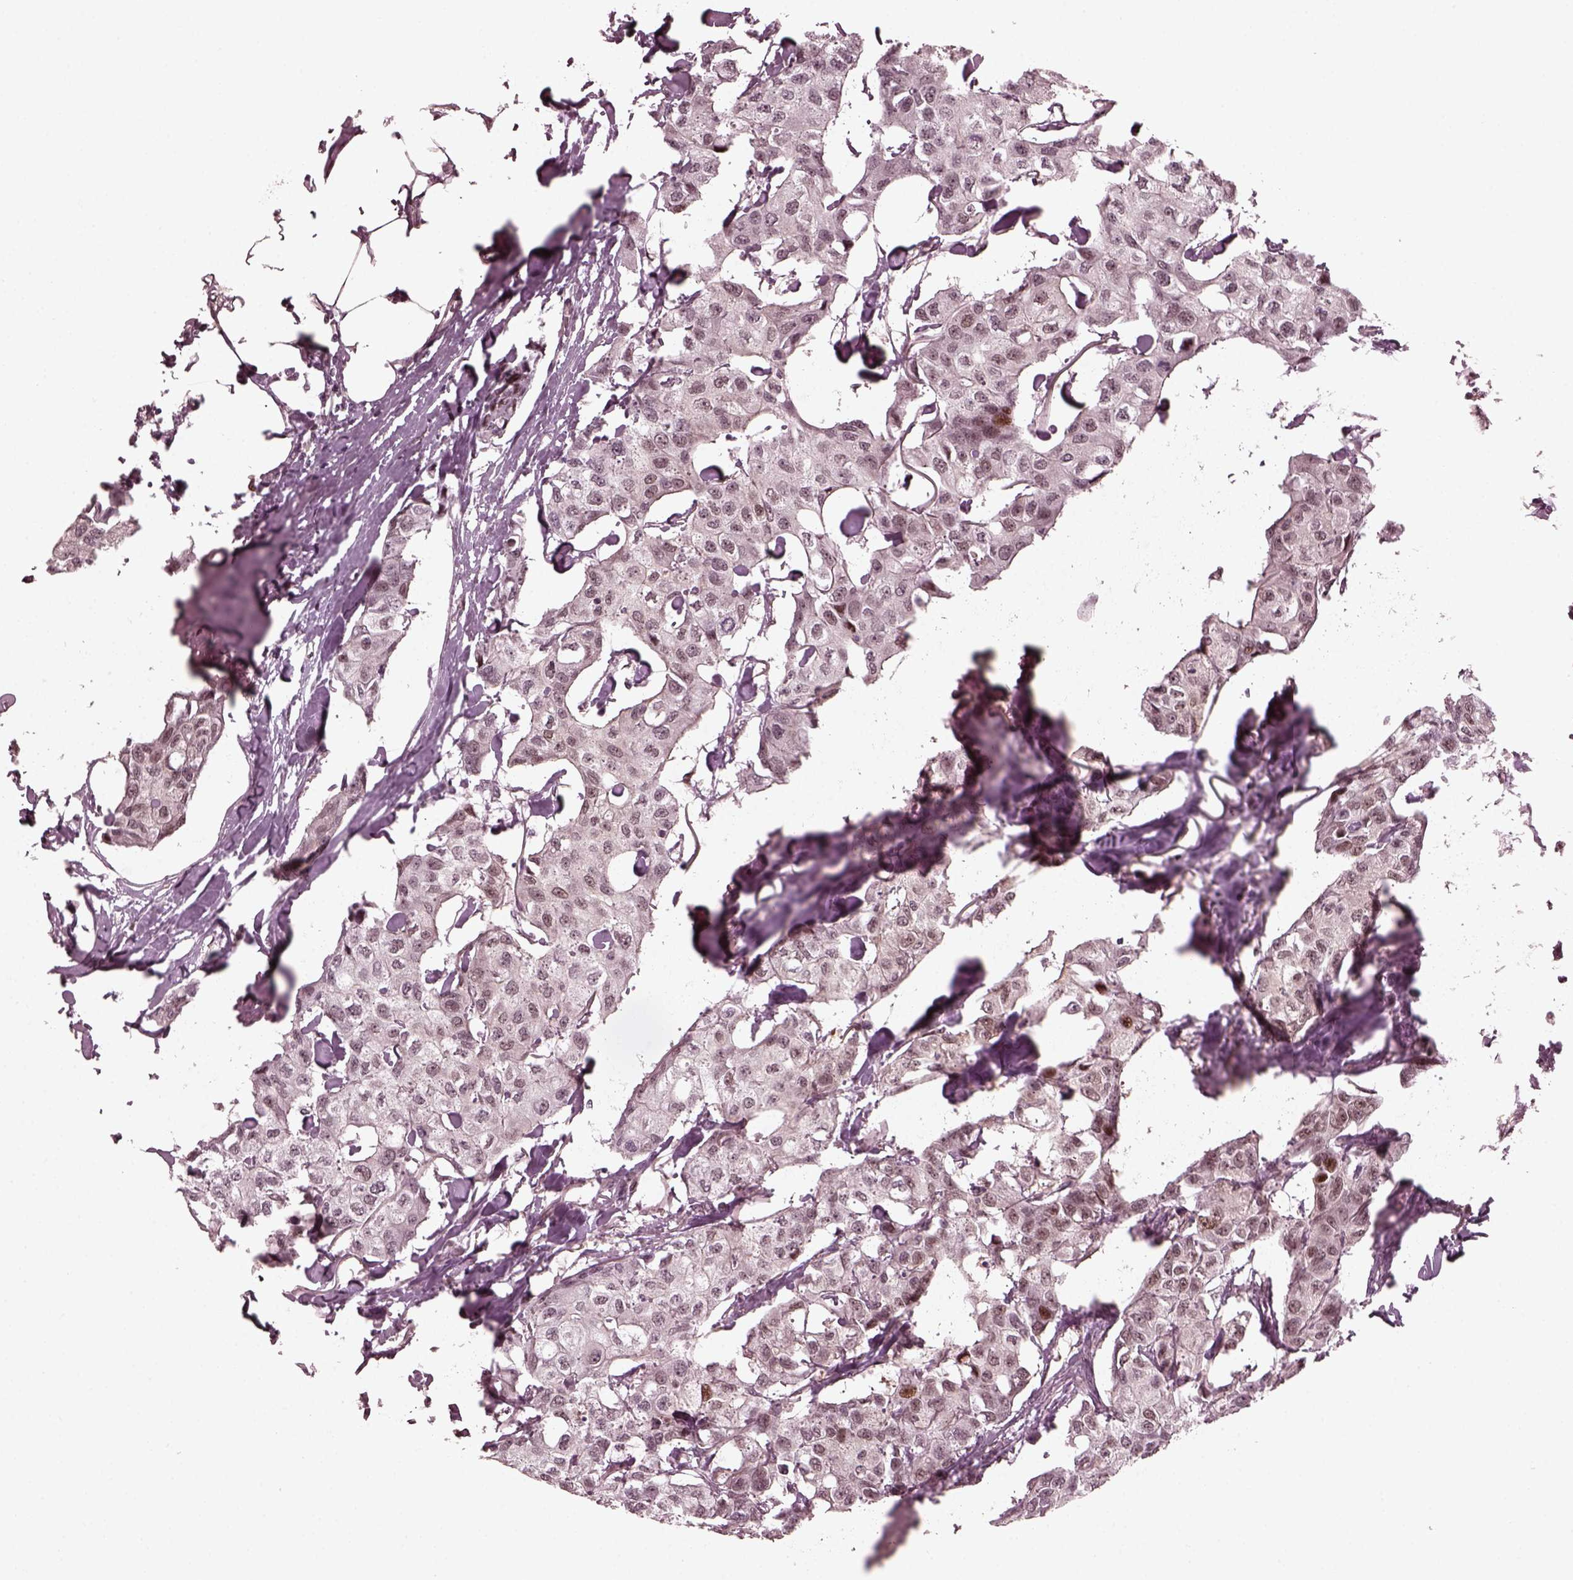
{"staining": {"intensity": "negative", "quantity": "none", "location": "none"}, "tissue": "breast cancer", "cell_type": "Tumor cells", "image_type": "cancer", "snomed": [{"axis": "morphology", "description": "Duct carcinoma"}, {"axis": "topography", "description": "Breast"}], "caption": "Immunohistochemical staining of breast invasive ductal carcinoma exhibits no significant staining in tumor cells. (DAB immunohistochemistry (IHC) with hematoxylin counter stain).", "gene": "TRIB3", "patient": {"sex": "female", "age": 80}}